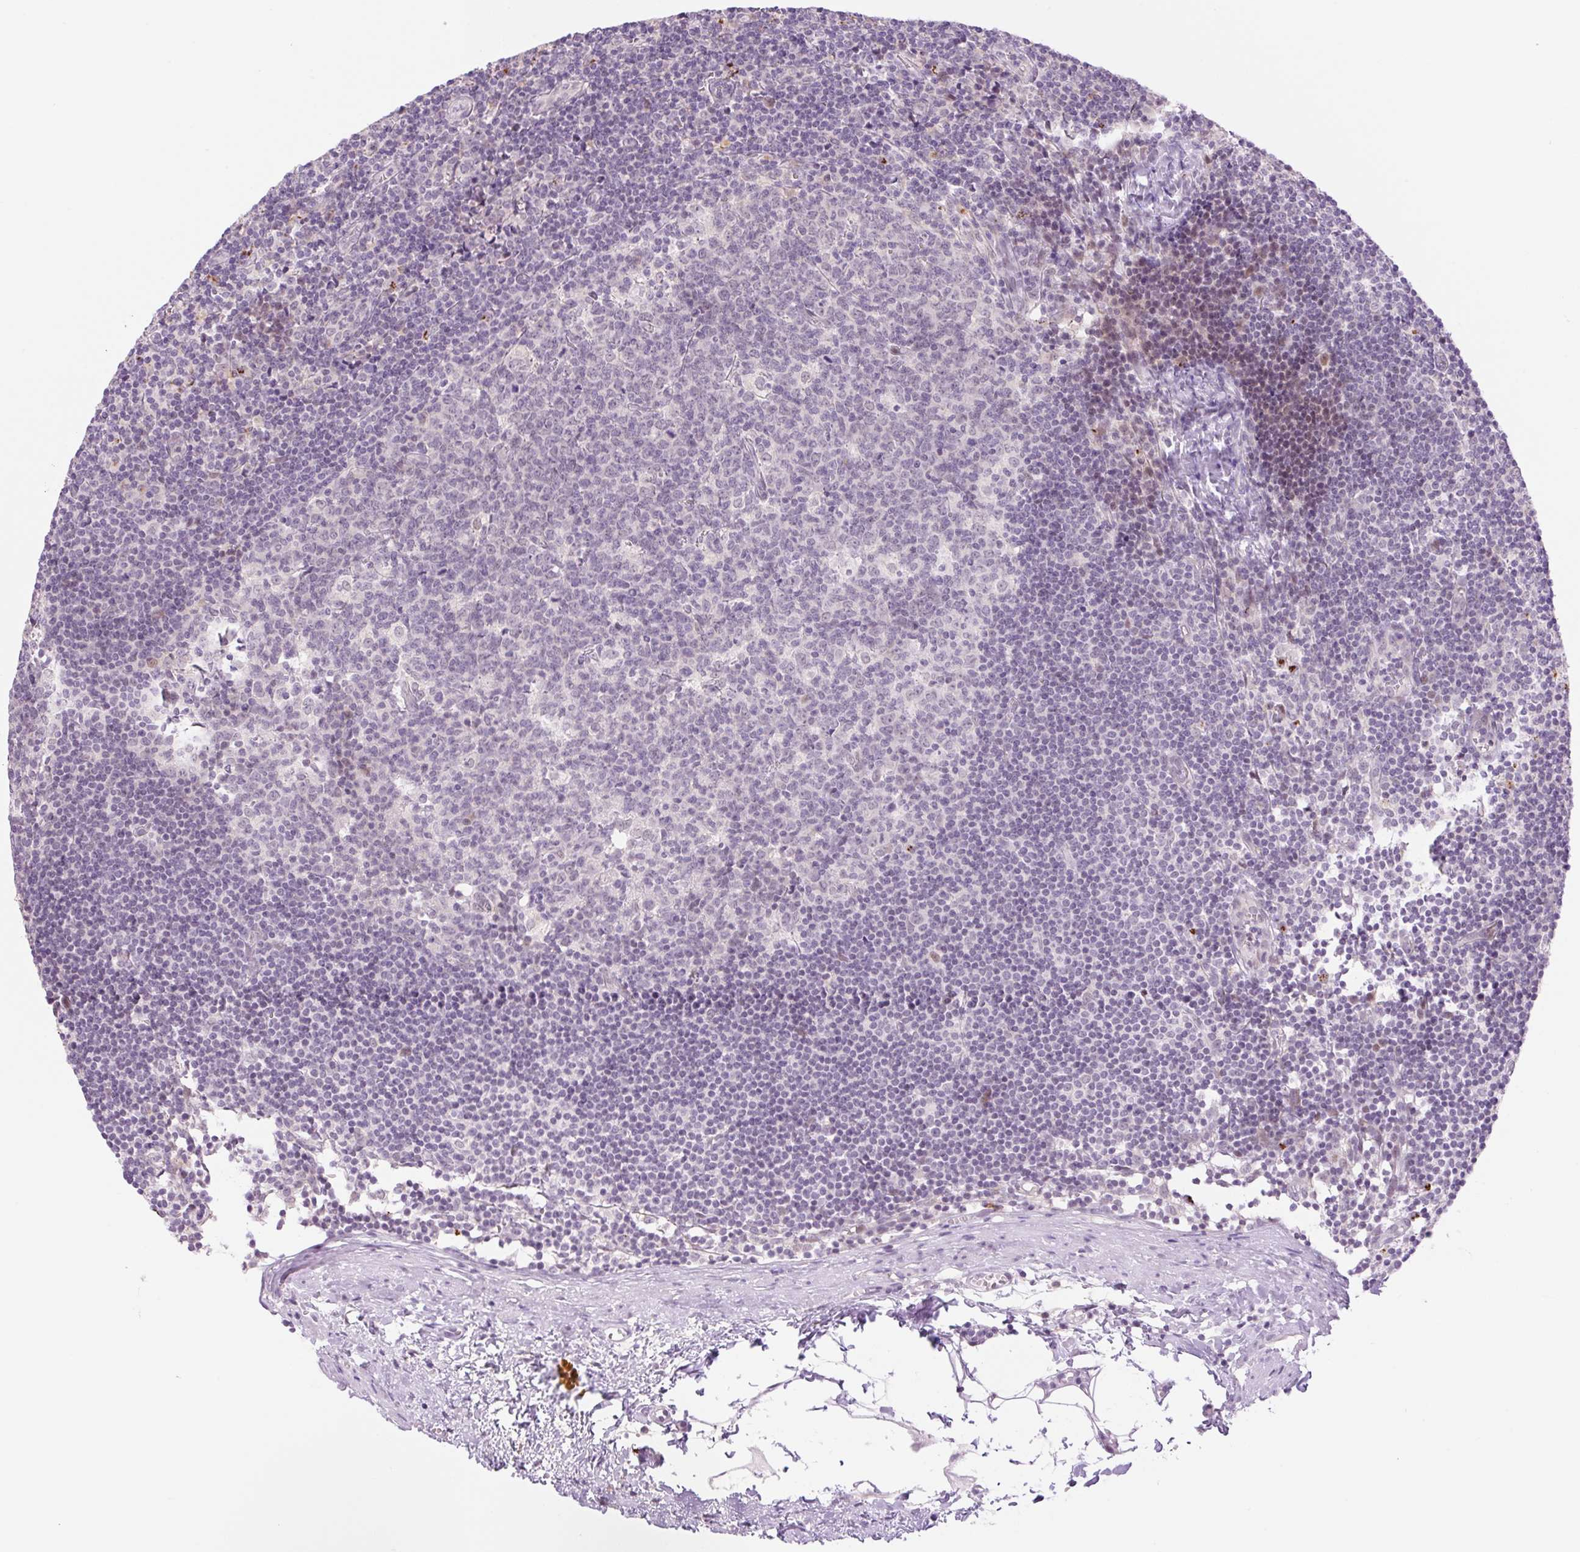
{"staining": {"intensity": "negative", "quantity": "none", "location": "none"}, "tissue": "lymph node", "cell_type": "Germinal center cells", "image_type": "normal", "snomed": [{"axis": "morphology", "description": "Normal tissue, NOS"}, {"axis": "topography", "description": "Lymph node"}], "caption": "High magnification brightfield microscopy of normal lymph node stained with DAB (3,3'-diaminobenzidine) (brown) and counterstained with hematoxylin (blue): germinal center cells show no significant staining.", "gene": "SPRYD4", "patient": {"sex": "female", "age": 45}}